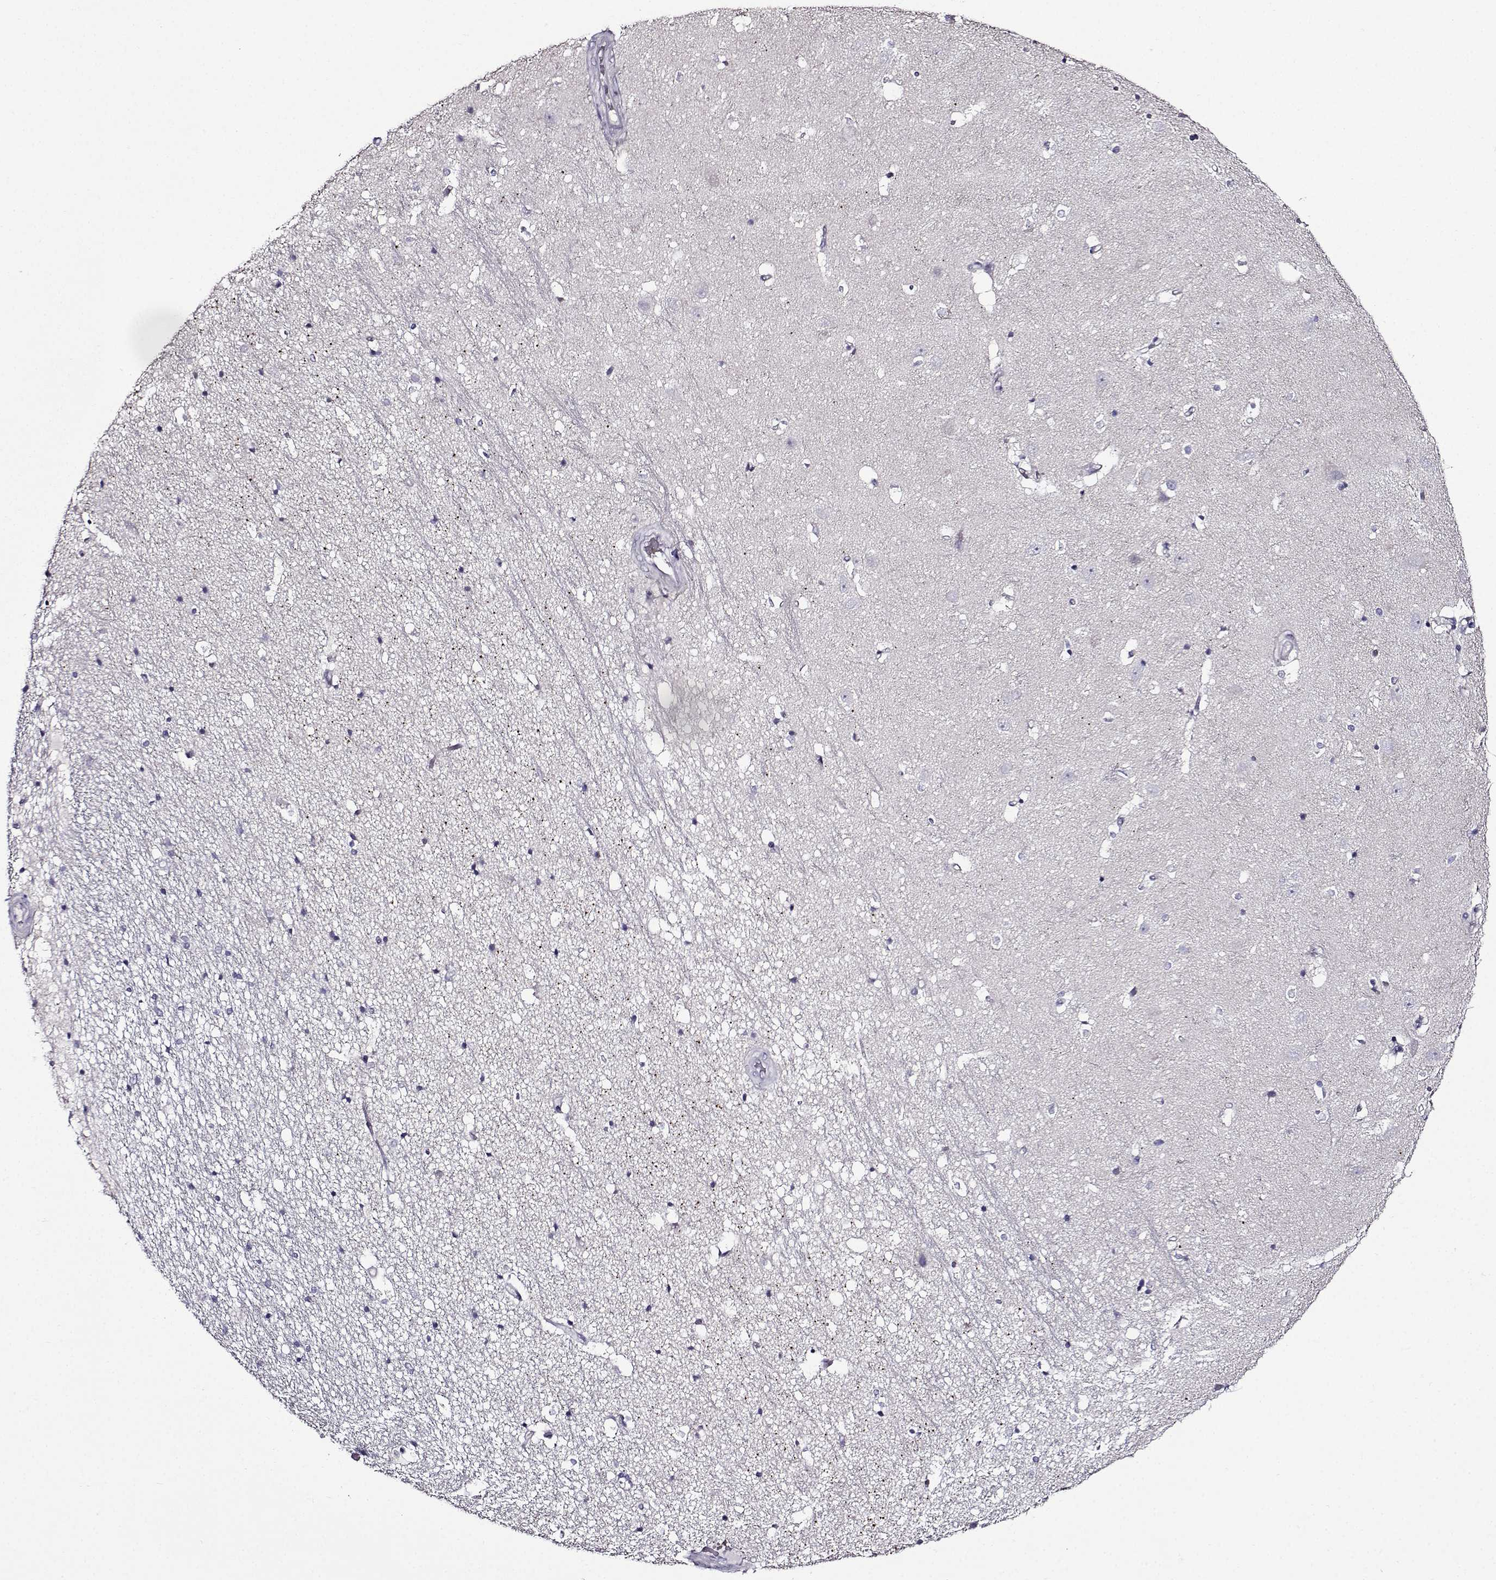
{"staining": {"intensity": "negative", "quantity": "none", "location": "none"}, "tissue": "hippocampus", "cell_type": "Glial cells", "image_type": "normal", "snomed": [{"axis": "morphology", "description": "Normal tissue, NOS"}, {"axis": "topography", "description": "Hippocampus"}], "caption": "DAB immunohistochemical staining of benign hippocampus exhibits no significant staining in glial cells. (Stains: DAB (3,3'-diaminobenzidine) immunohistochemistry with hematoxylin counter stain, Microscopy: brightfield microscopy at high magnification).", "gene": "TMEM266", "patient": {"sex": "male", "age": 44}}